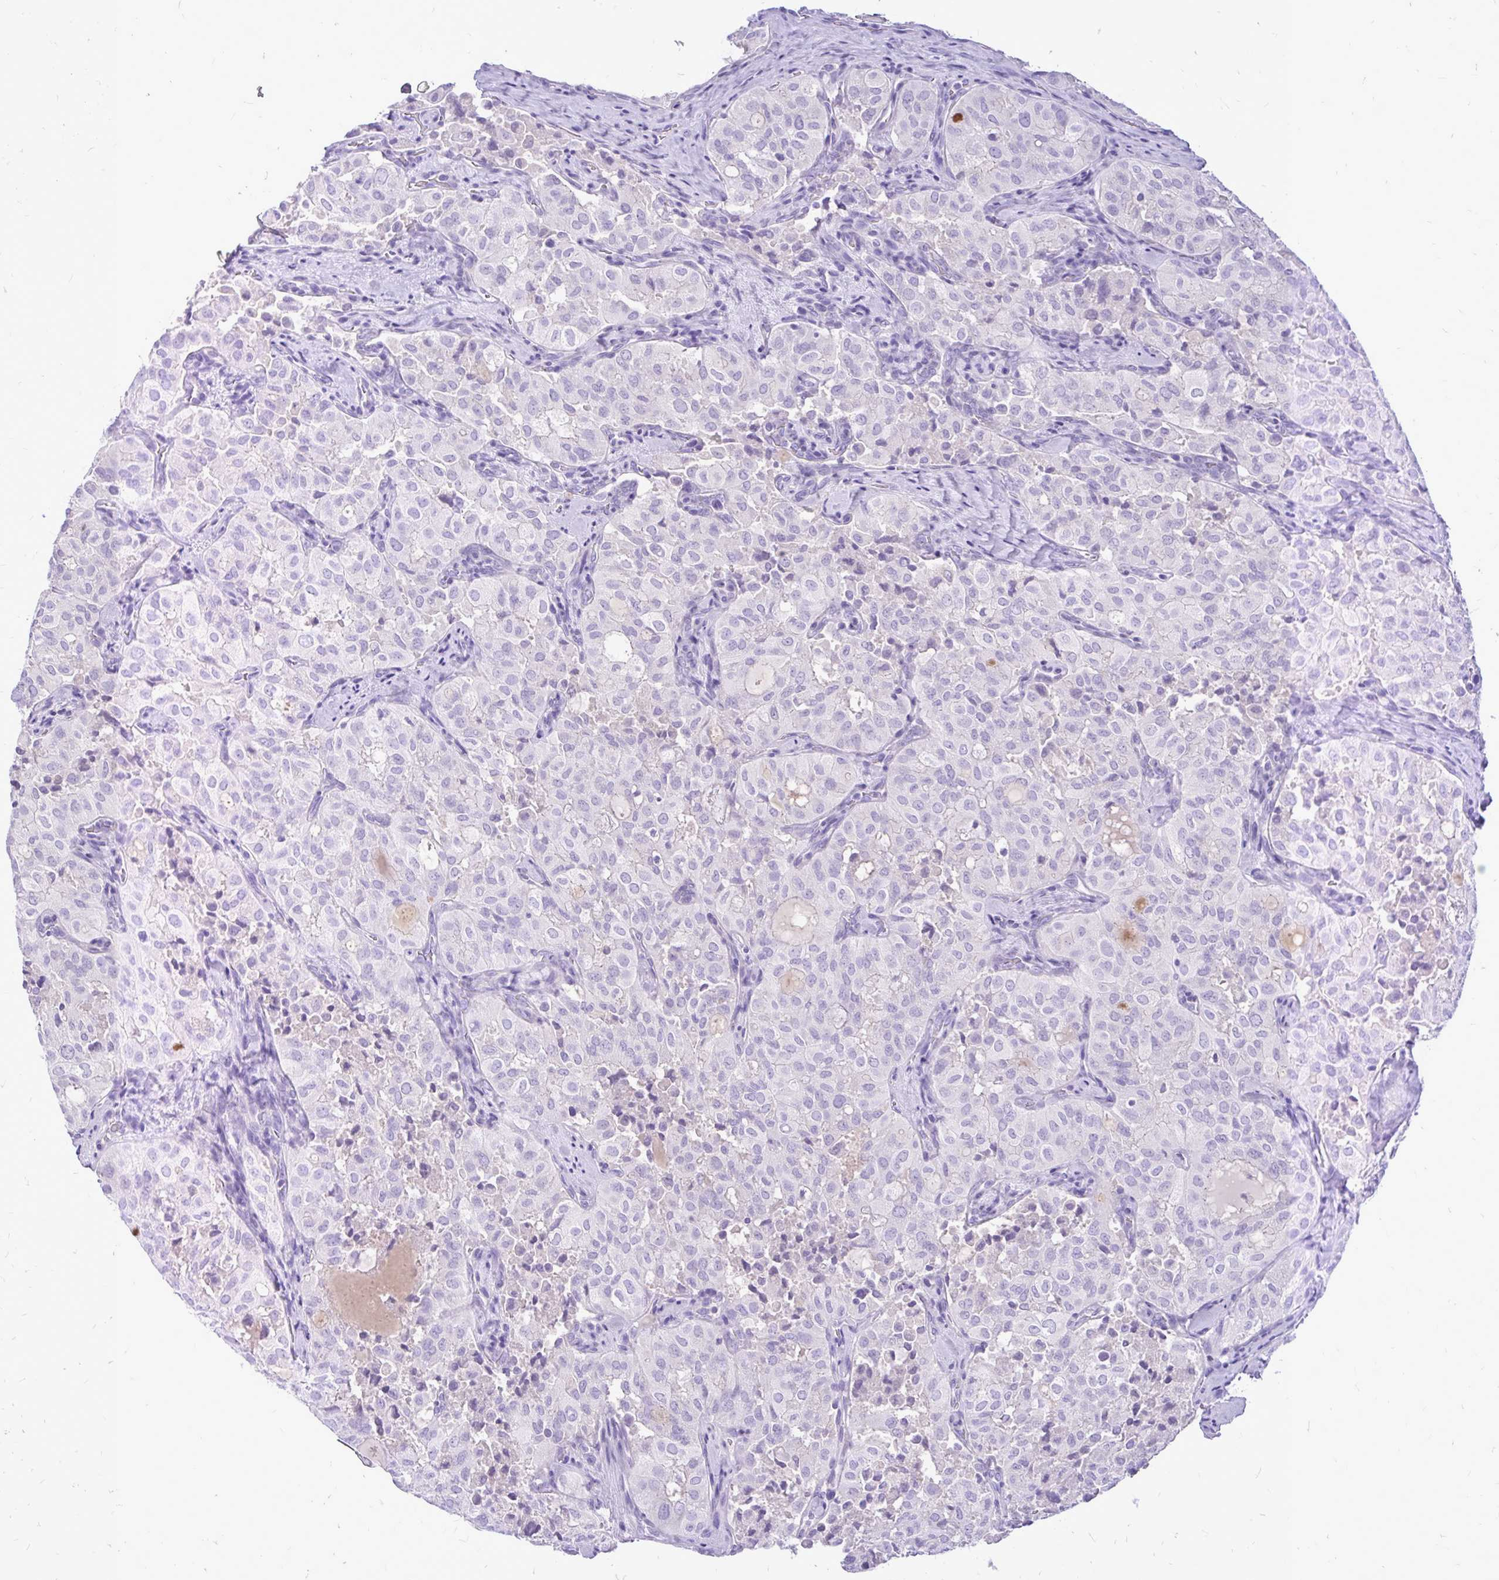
{"staining": {"intensity": "negative", "quantity": "none", "location": "none"}, "tissue": "thyroid cancer", "cell_type": "Tumor cells", "image_type": "cancer", "snomed": [{"axis": "morphology", "description": "Follicular adenoma carcinoma, NOS"}, {"axis": "topography", "description": "Thyroid gland"}], "caption": "There is no significant positivity in tumor cells of thyroid follicular adenoma carcinoma.", "gene": "MAP1LC3A", "patient": {"sex": "male", "age": 75}}